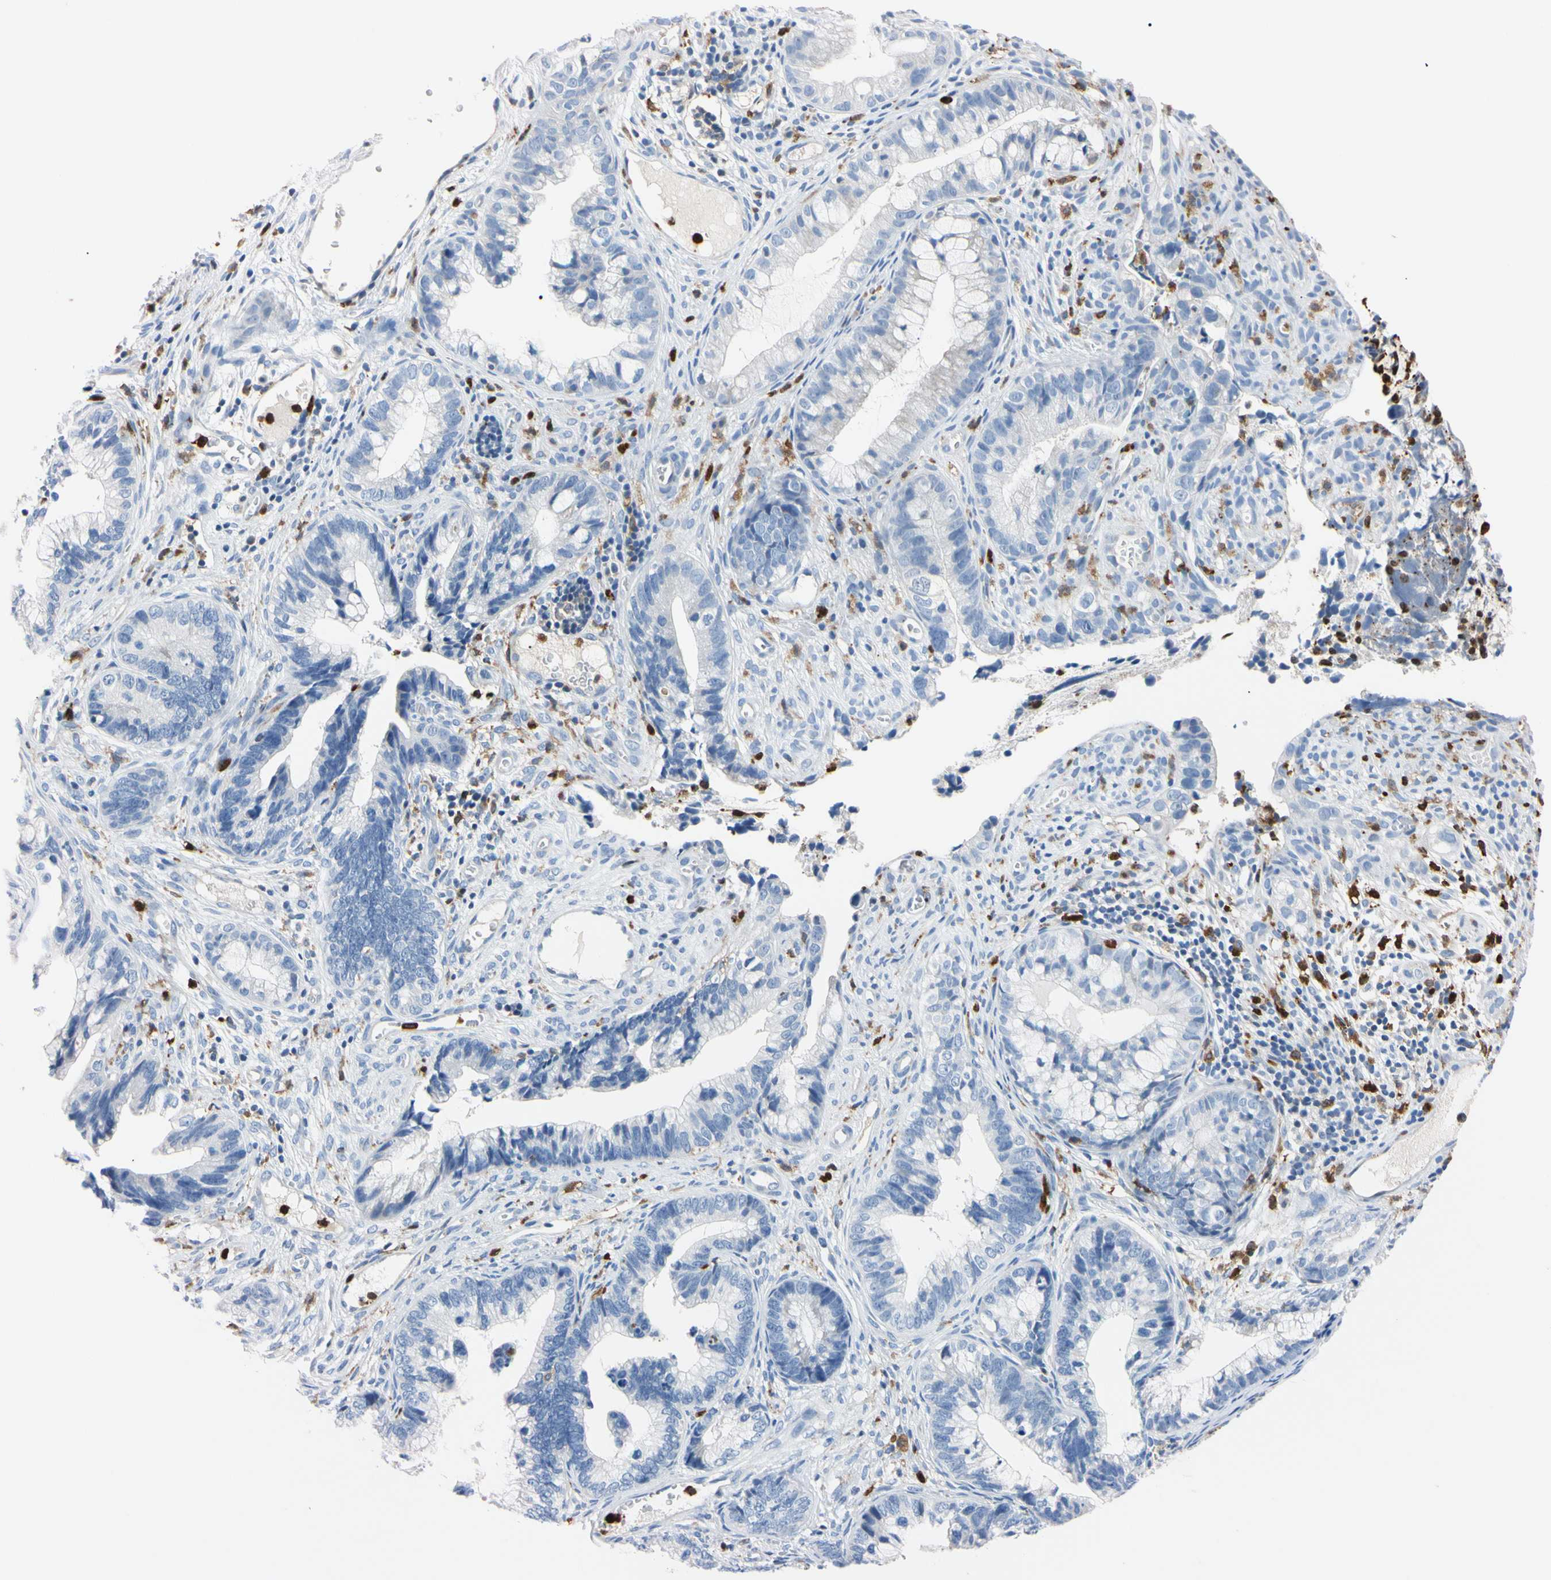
{"staining": {"intensity": "negative", "quantity": "none", "location": "none"}, "tissue": "cervical cancer", "cell_type": "Tumor cells", "image_type": "cancer", "snomed": [{"axis": "morphology", "description": "Adenocarcinoma, NOS"}, {"axis": "topography", "description": "Cervix"}], "caption": "Histopathology image shows no protein positivity in tumor cells of cervical adenocarcinoma tissue.", "gene": "NCF4", "patient": {"sex": "female", "age": 44}}